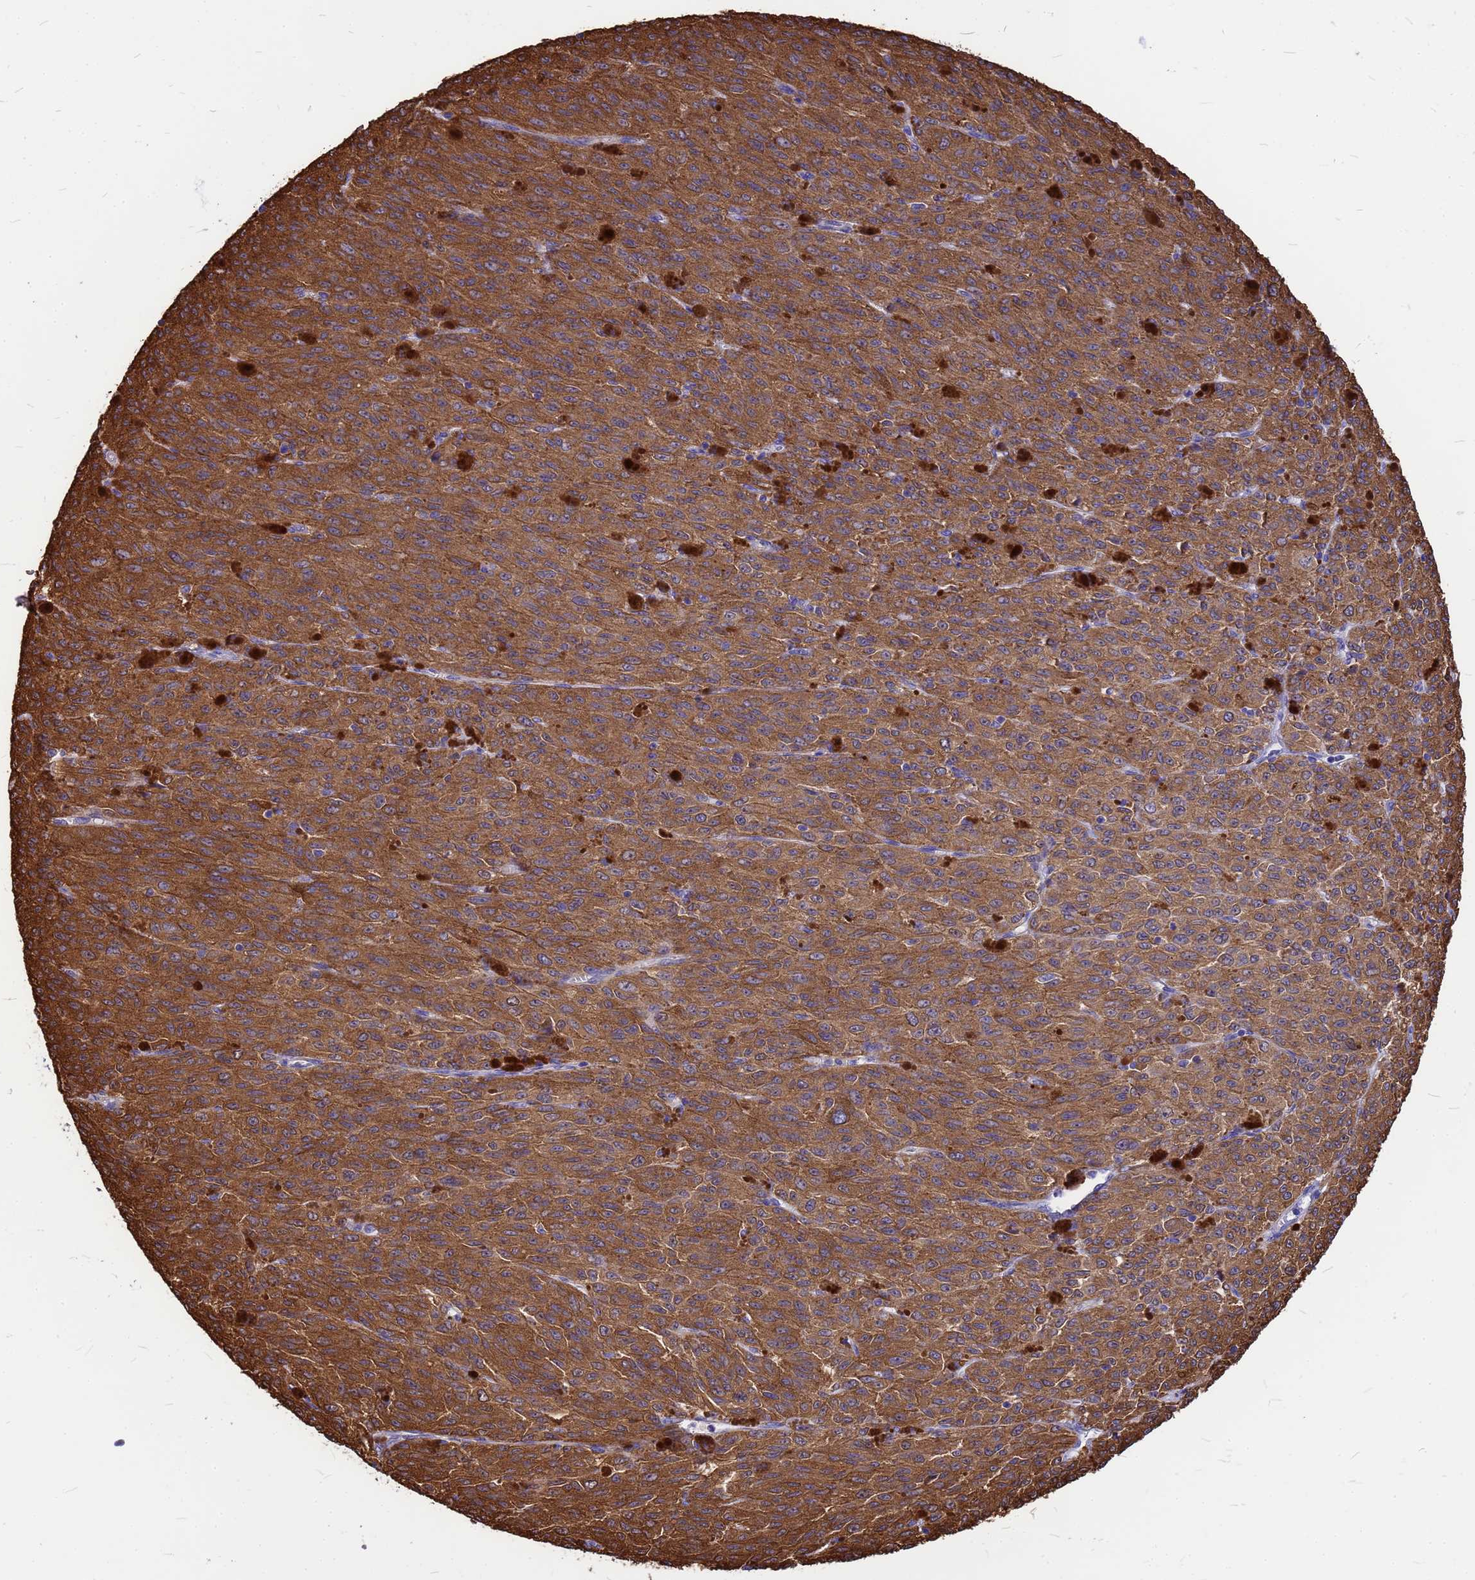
{"staining": {"intensity": "strong", "quantity": ">75%", "location": "cytoplasmic/membranous"}, "tissue": "melanoma", "cell_type": "Tumor cells", "image_type": "cancer", "snomed": [{"axis": "morphology", "description": "Malignant melanoma, NOS"}, {"axis": "topography", "description": "Skin"}], "caption": "The micrograph reveals staining of malignant melanoma, revealing strong cytoplasmic/membranous protein positivity (brown color) within tumor cells. (DAB IHC, brown staining for protein, blue staining for nuclei).", "gene": "GID4", "patient": {"sex": "female", "age": 52}}